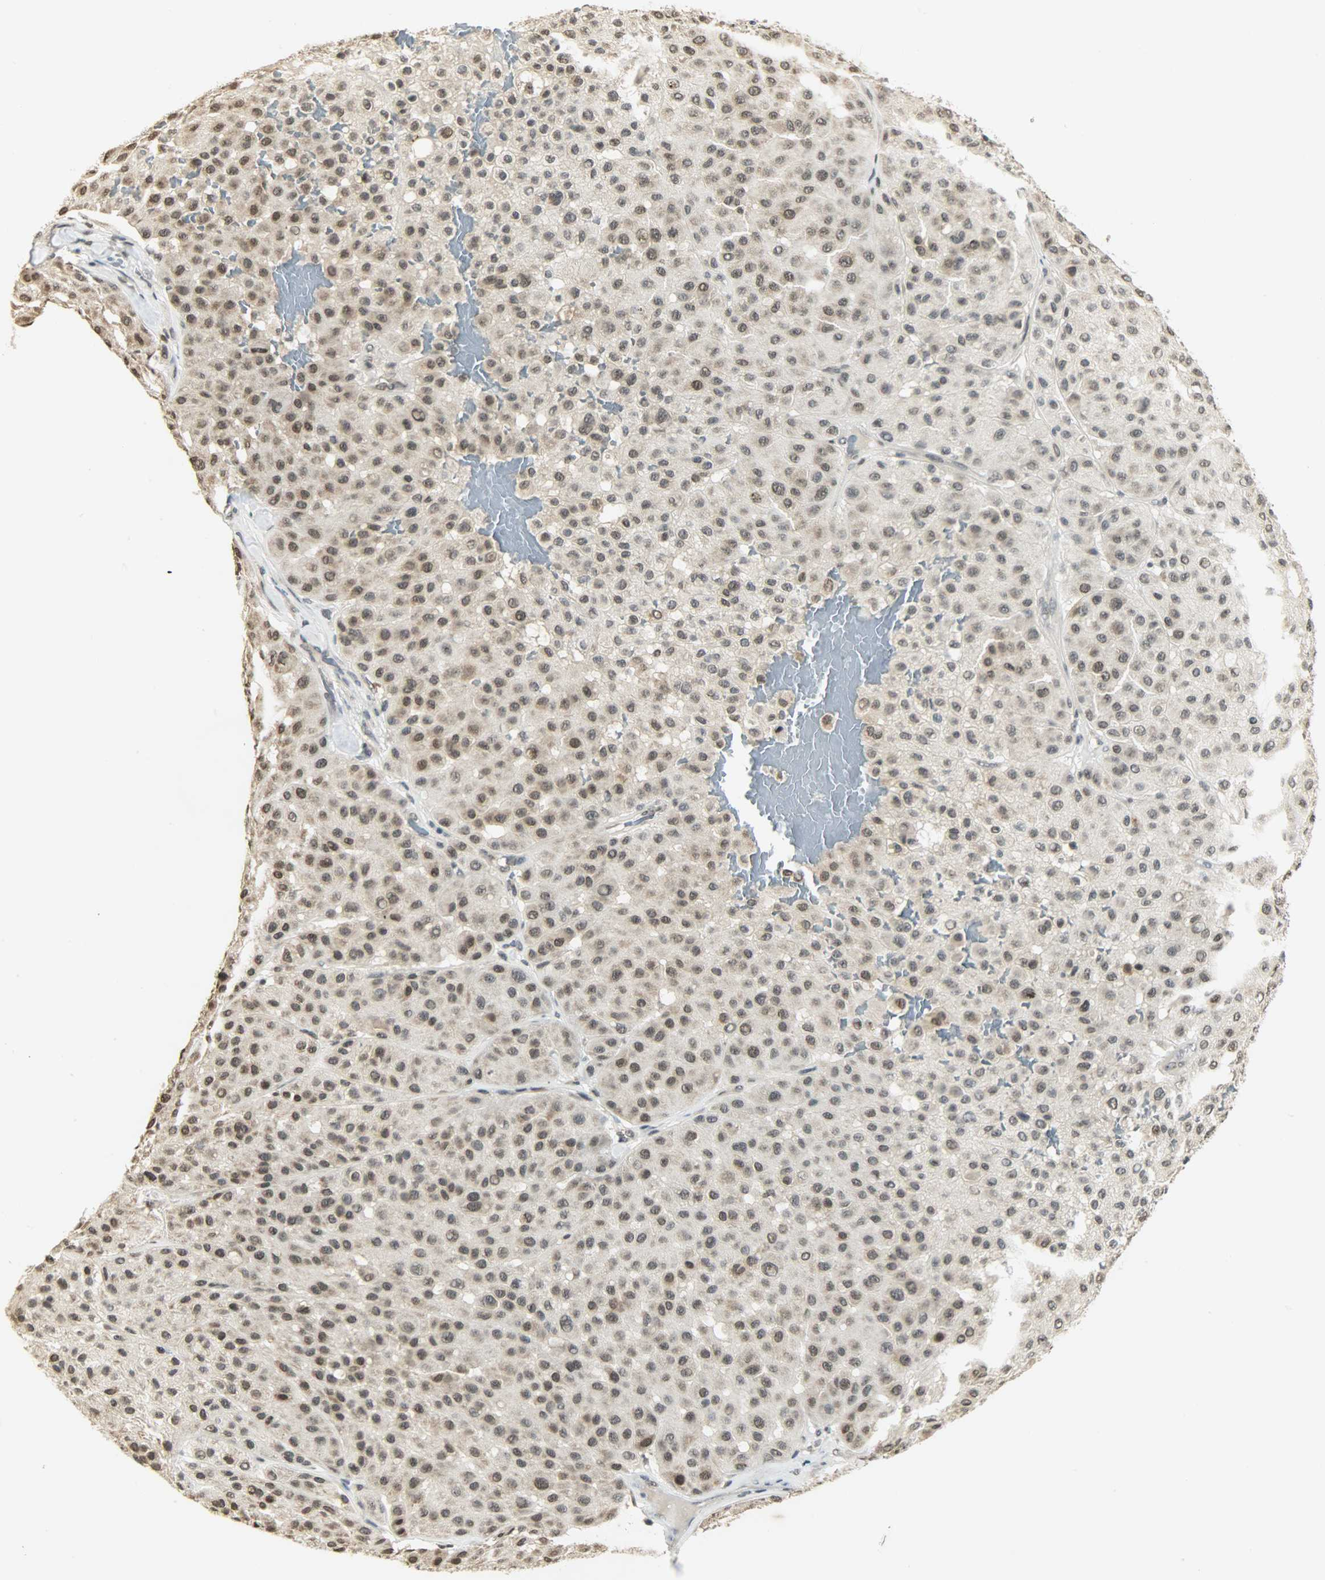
{"staining": {"intensity": "weak", "quantity": "25%-75%", "location": "nuclear"}, "tissue": "melanoma", "cell_type": "Tumor cells", "image_type": "cancer", "snomed": [{"axis": "morphology", "description": "Normal tissue, NOS"}, {"axis": "morphology", "description": "Malignant melanoma, Metastatic site"}, {"axis": "topography", "description": "Skin"}], "caption": "This micrograph displays melanoma stained with IHC to label a protein in brown. The nuclear of tumor cells show weak positivity for the protein. Nuclei are counter-stained blue.", "gene": "SMARCA5", "patient": {"sex": "male", "age": 41}}